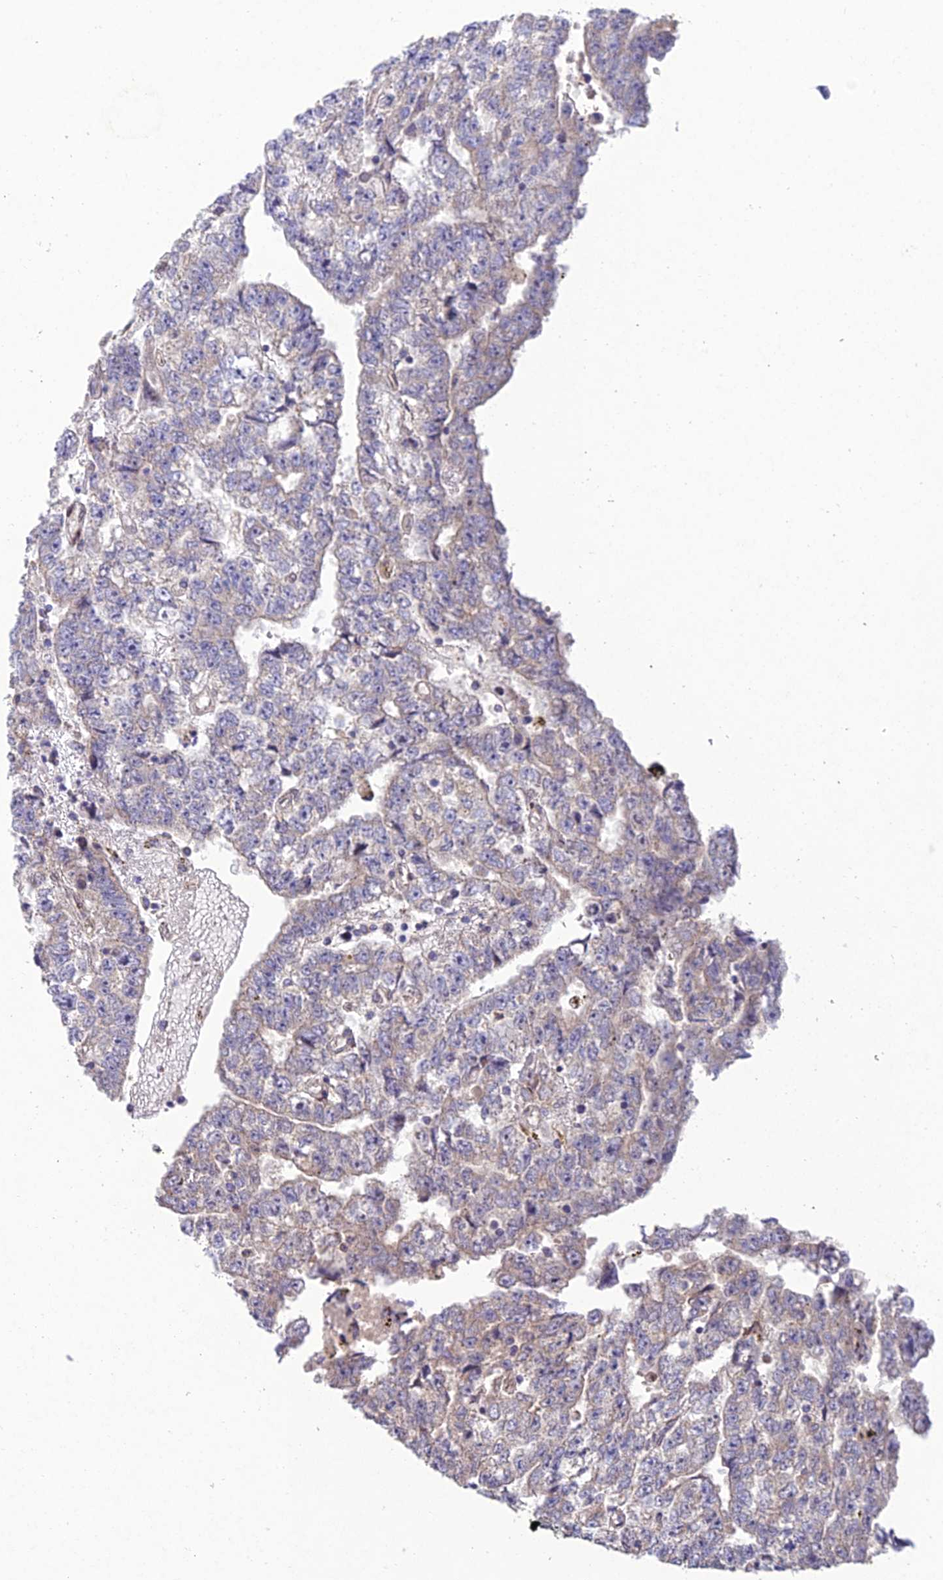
{"staining": {"intensity": "negative", "quantity": "none", "location": "none"}, "tissue": "testis cancer", "cell_type": "Tumor cells", "image_type": "cancer", "snomed": [{"axis": "morphology", "description": "Carcinoma, Embryonal, NOS"}, {"axis": "topography", "description": "Testis"}], "caption": "Protein analysis of testis embryonal carcinoma reveals no significant staining in tumor cells.", "gene": "MGAT2", "patient": {"sex": "male", "age": 25}}